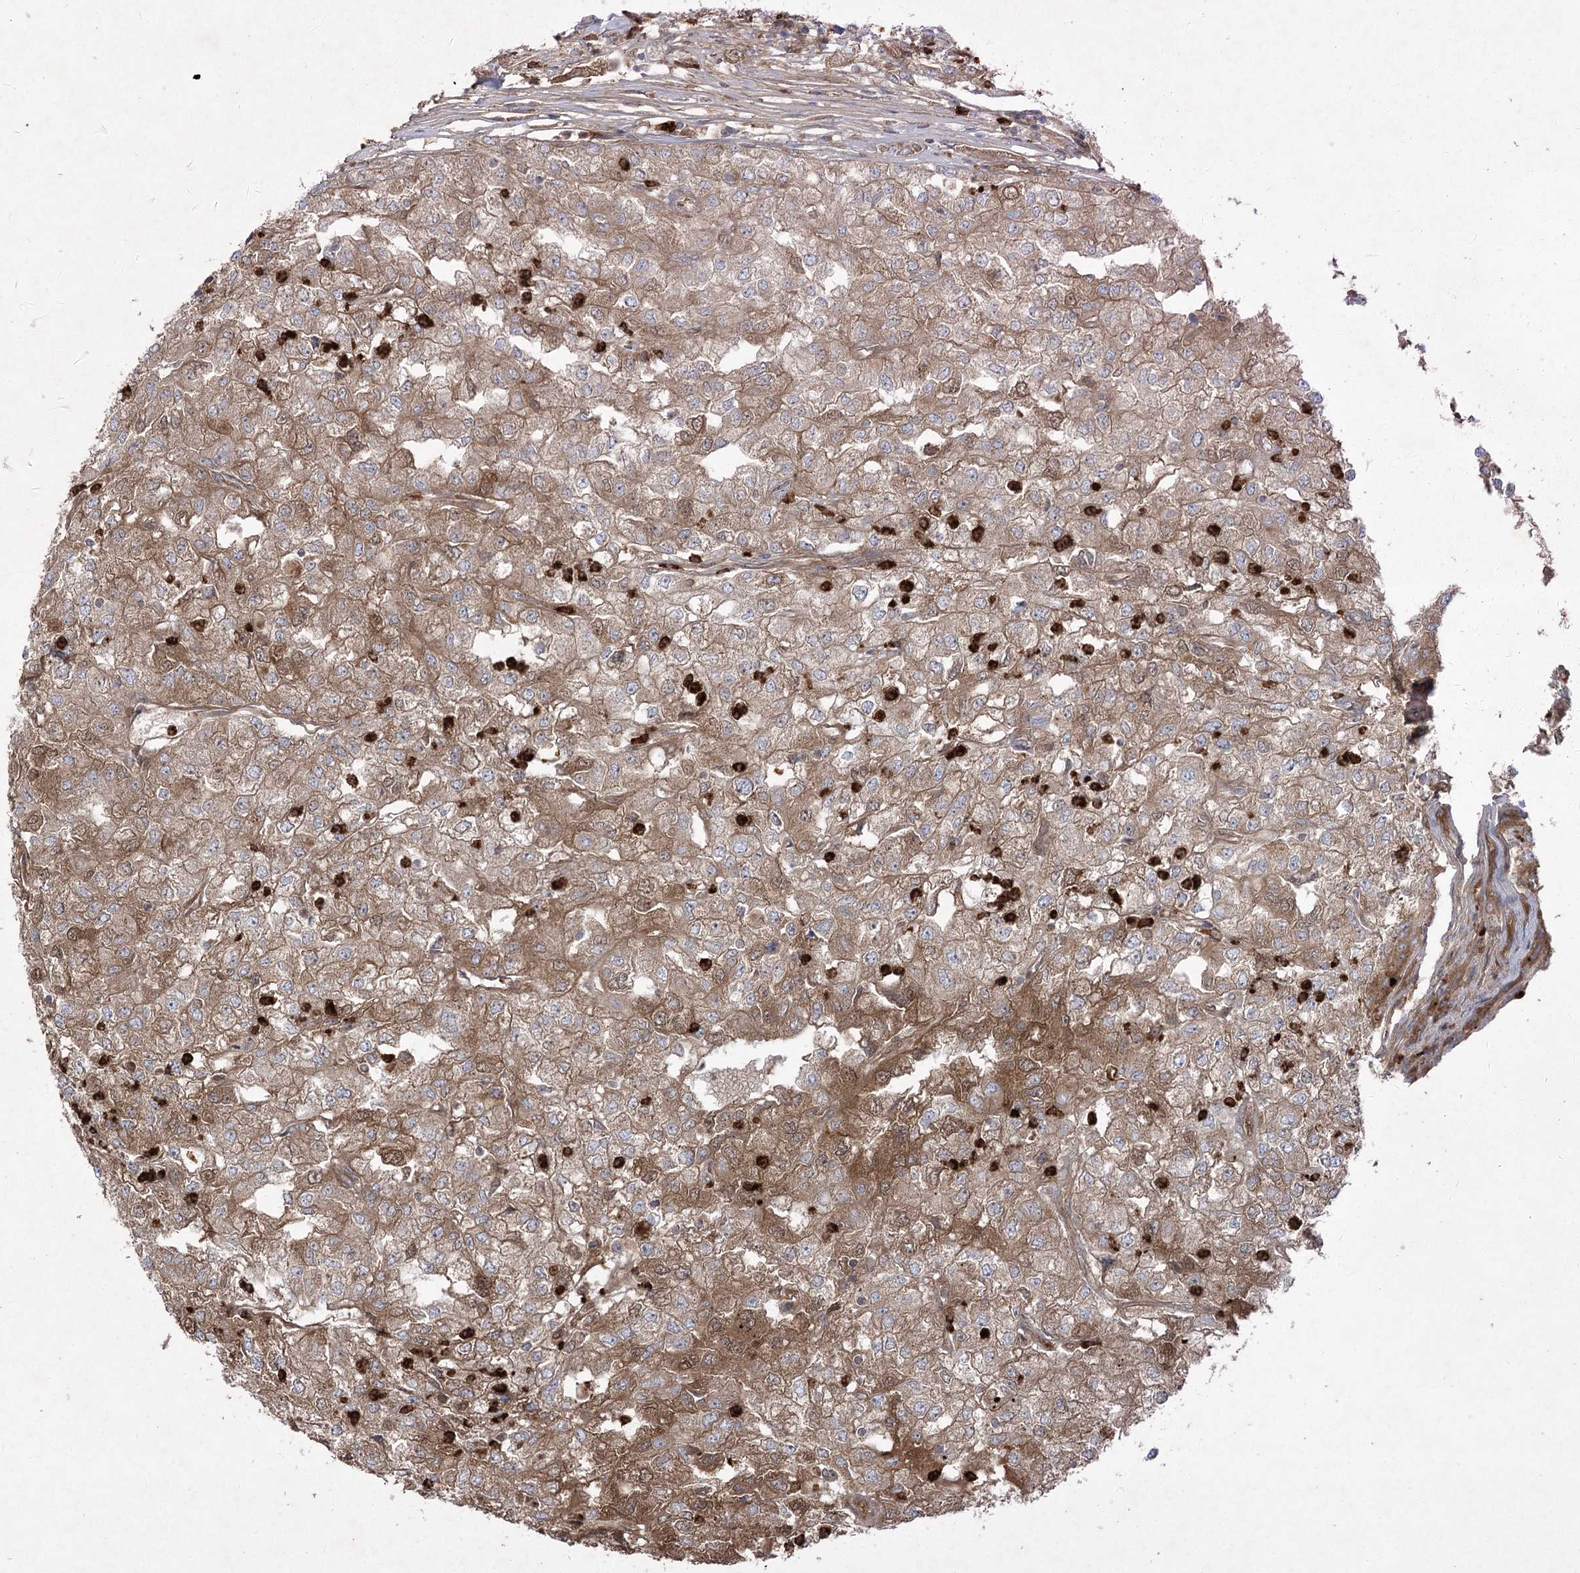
{"staining": {"intensity": "moderate", "quantity": ">75%", "location": "cytoplasmic/membranous"}, "tissue": "renal cancer", "cell_type": "Tumor cells", "image_type": "cancer", "snomed": [{"axis": "morphology", "description": "Adenocarcinoma, NOS"}, {"axis": "topography", "description": "Kidney"}], "caption": "Immunohistochemistry histopathology image of renal cancer (adenocarcinoma) stained for a protein (brown), which displays medium levels of moderate cytoplasmic/membranous positivity in about >75% of tumor cells.", "gene": "PLEKHA5", "patient": {"sex": "female", "age": 54}}